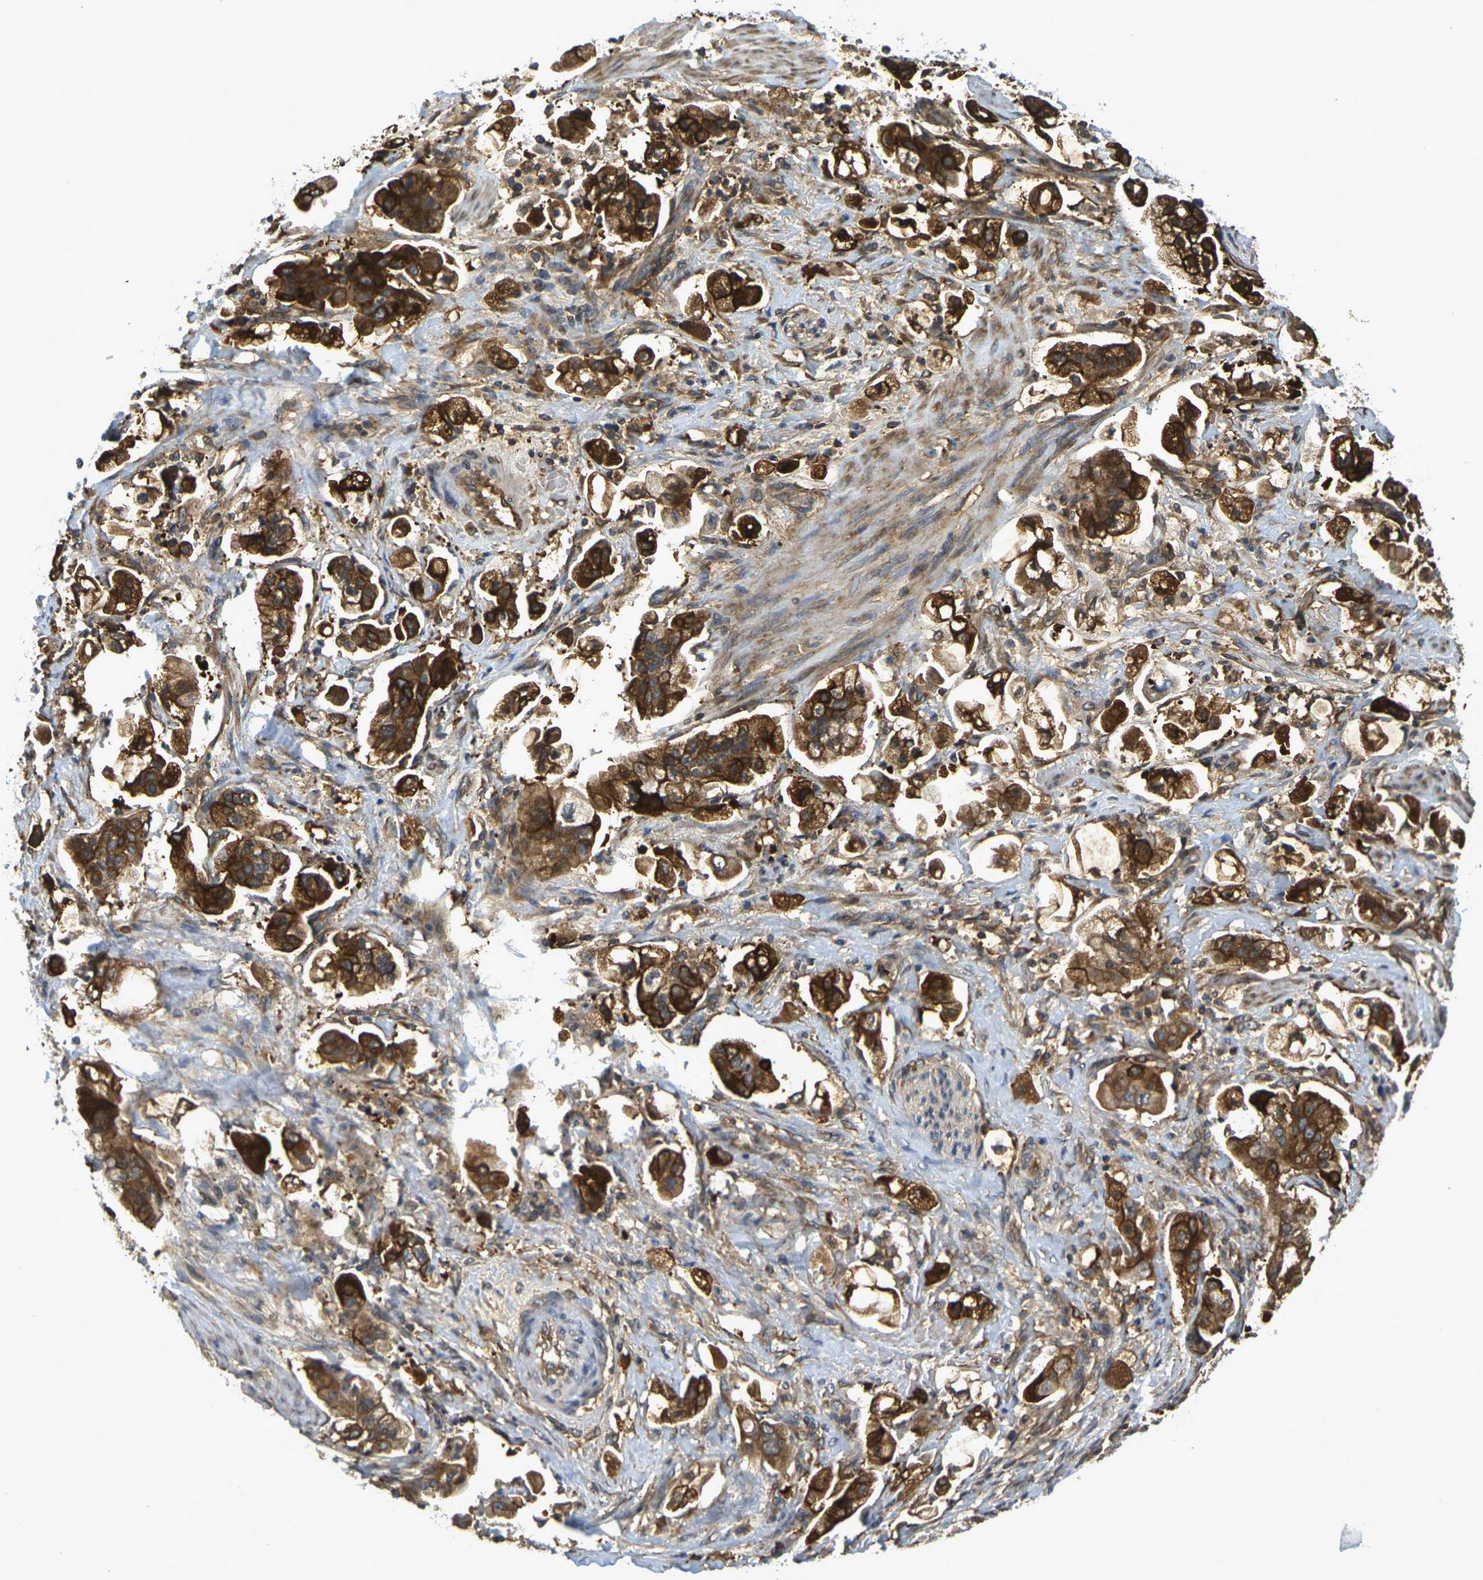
{"staining": {"intensity": "strong", "quantity": ">75%", "location": "cytoplasmic/membranous"}, "tissue": "stomach cancer", "cell_type": "Tumor cells", "image_type": "cancer", "snomed": [{"axis": "morphology", "description": "Adenocarcinoma, NOS"}, {"axis": "topography", "description": "Stomach"}], "caption": "Stomach adenocarcinoma stained with a protein marker reveals strong staining in tumor cells.", "gene": "CAST", "patient": {"sex": "male", "age": 62}}